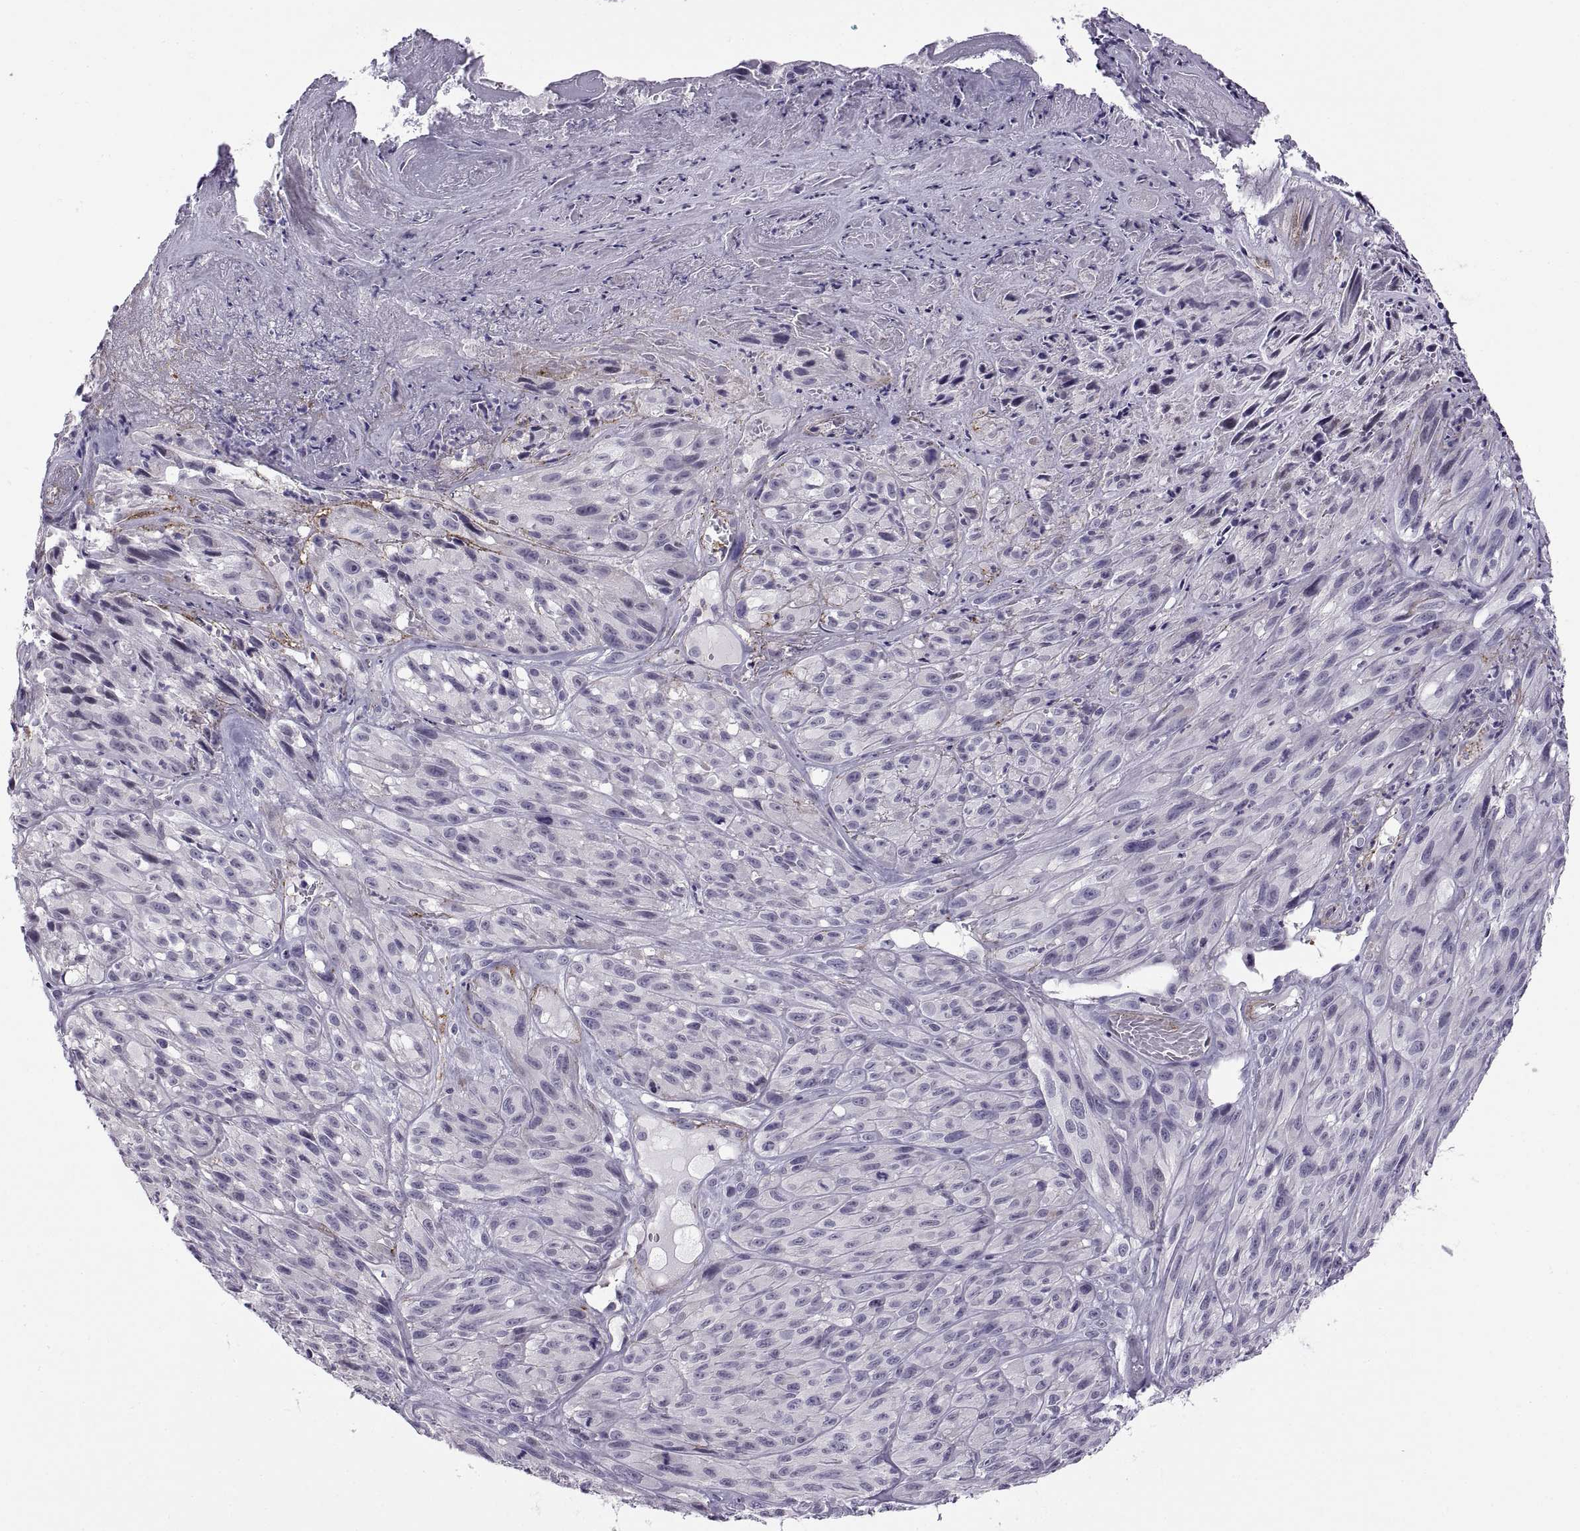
{"staining": {"intensity": "negative", "quantity": "none", "location": "none"}, "tissue": "melanoma", "cell_type": "Tumor cells", "image_type": "cancer", "snomed": [{"axis": "morphology", "description": "Malignant melanoma, NOS"}, {"axis": "topography", "description": "Skin"}], "caption": "DAB immunohistochemical staining of human malignant melanoma reveals no significant expression in tumor cells.", "gene": "TTC21A", "patient": {"sex": "male", "age": 51}}